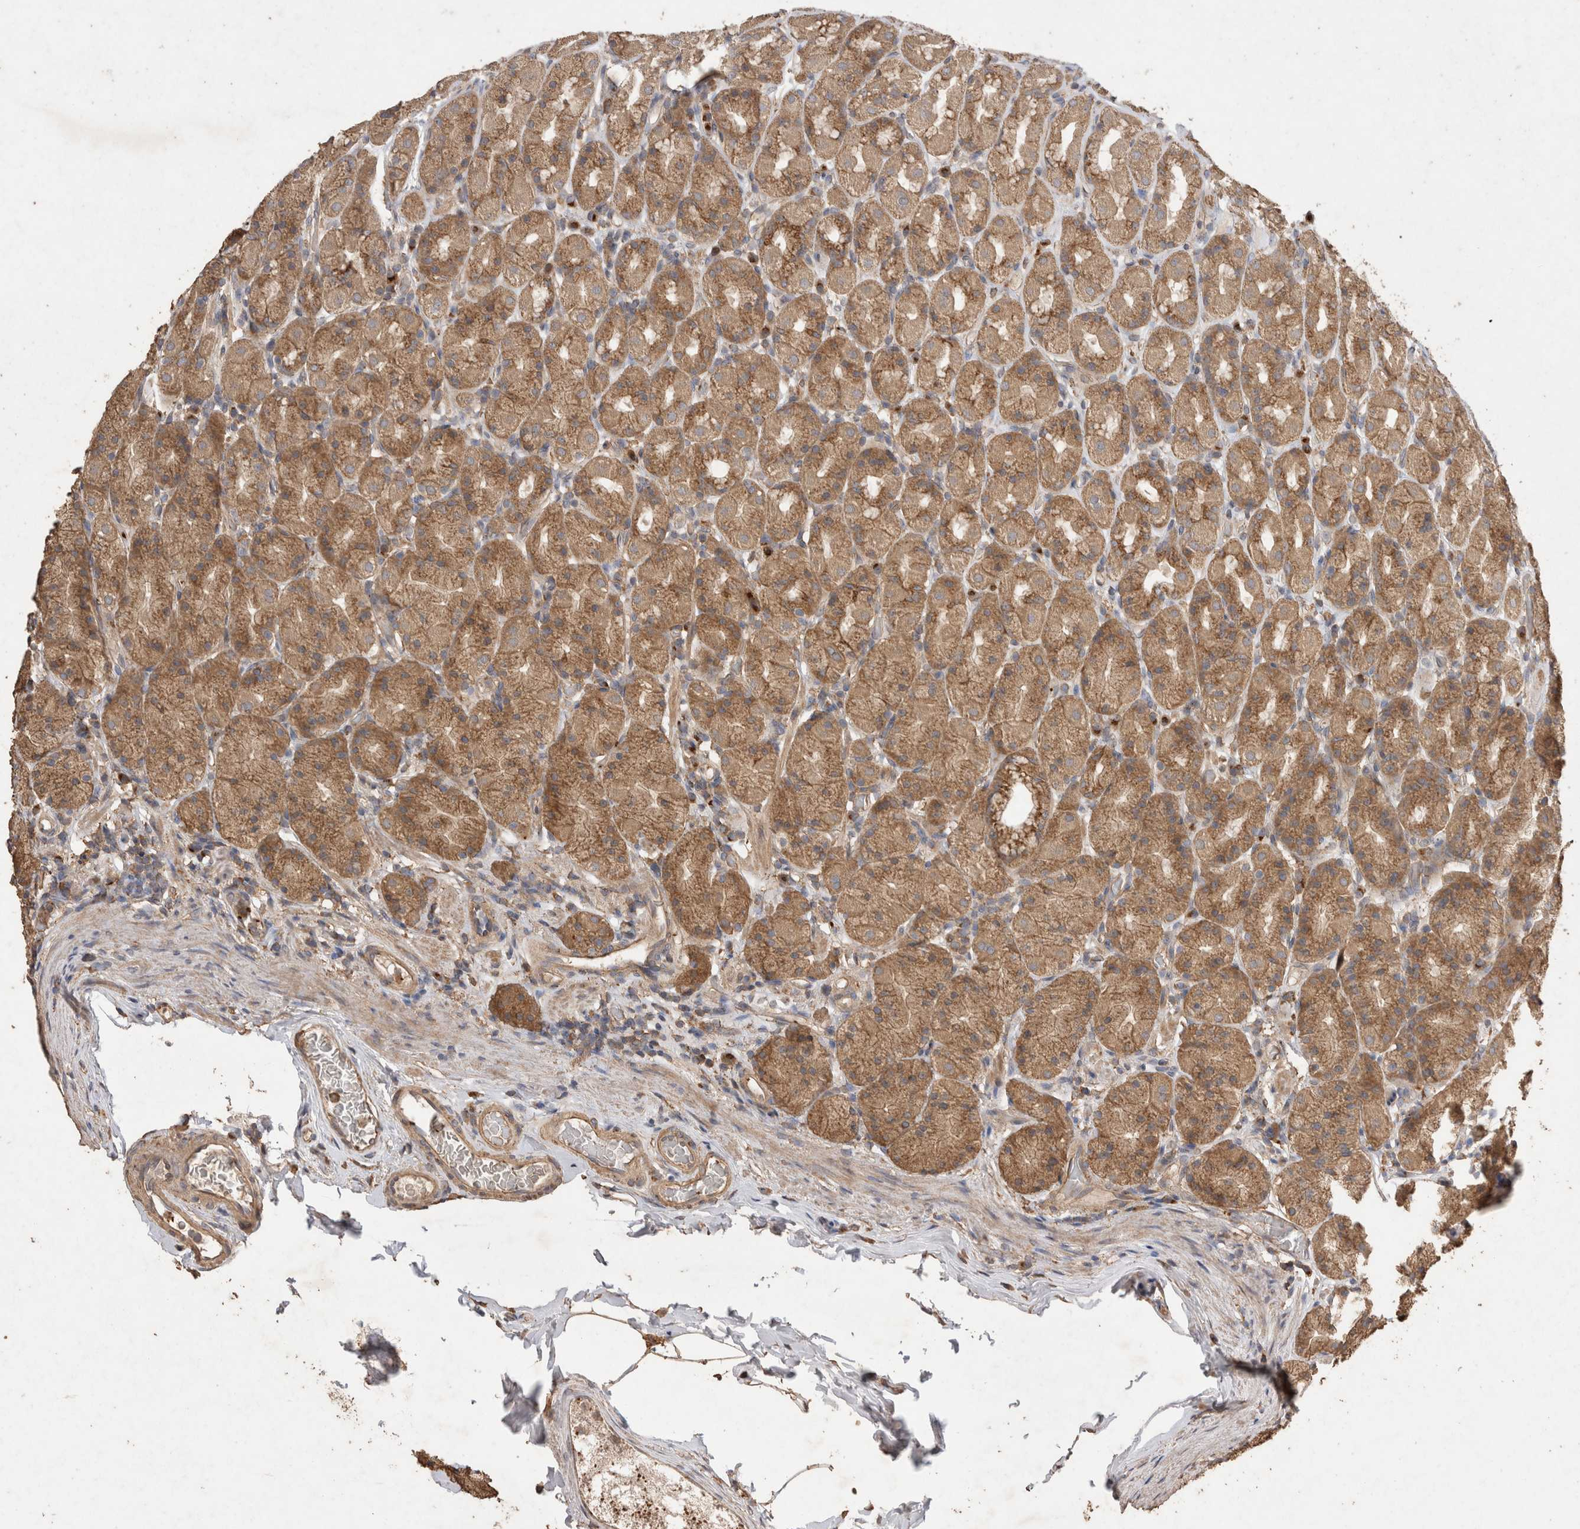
{"staining": {"intensity": "moderate", "quantity": ">75%", "location": "cytoplasmic/membranous"}, "tissue": "stomach", "cell_type": "Glandular cells", "image_type": "normal", "snomed": [{"axis": "morphology", "description": "Normal tissue, NOS"}, {"axis": "topography", "description": "Stomach, upper"}], "caption": "Protein analysis of benign stomach exhibits moderate cytoplasmic/membranous positivity in about >75% of glandular cells. (brown staining indicates protein expression, while blue staining denotes nuclei).", "gene": "SNX31", "patient": {"sex": "male", "age": 68}}